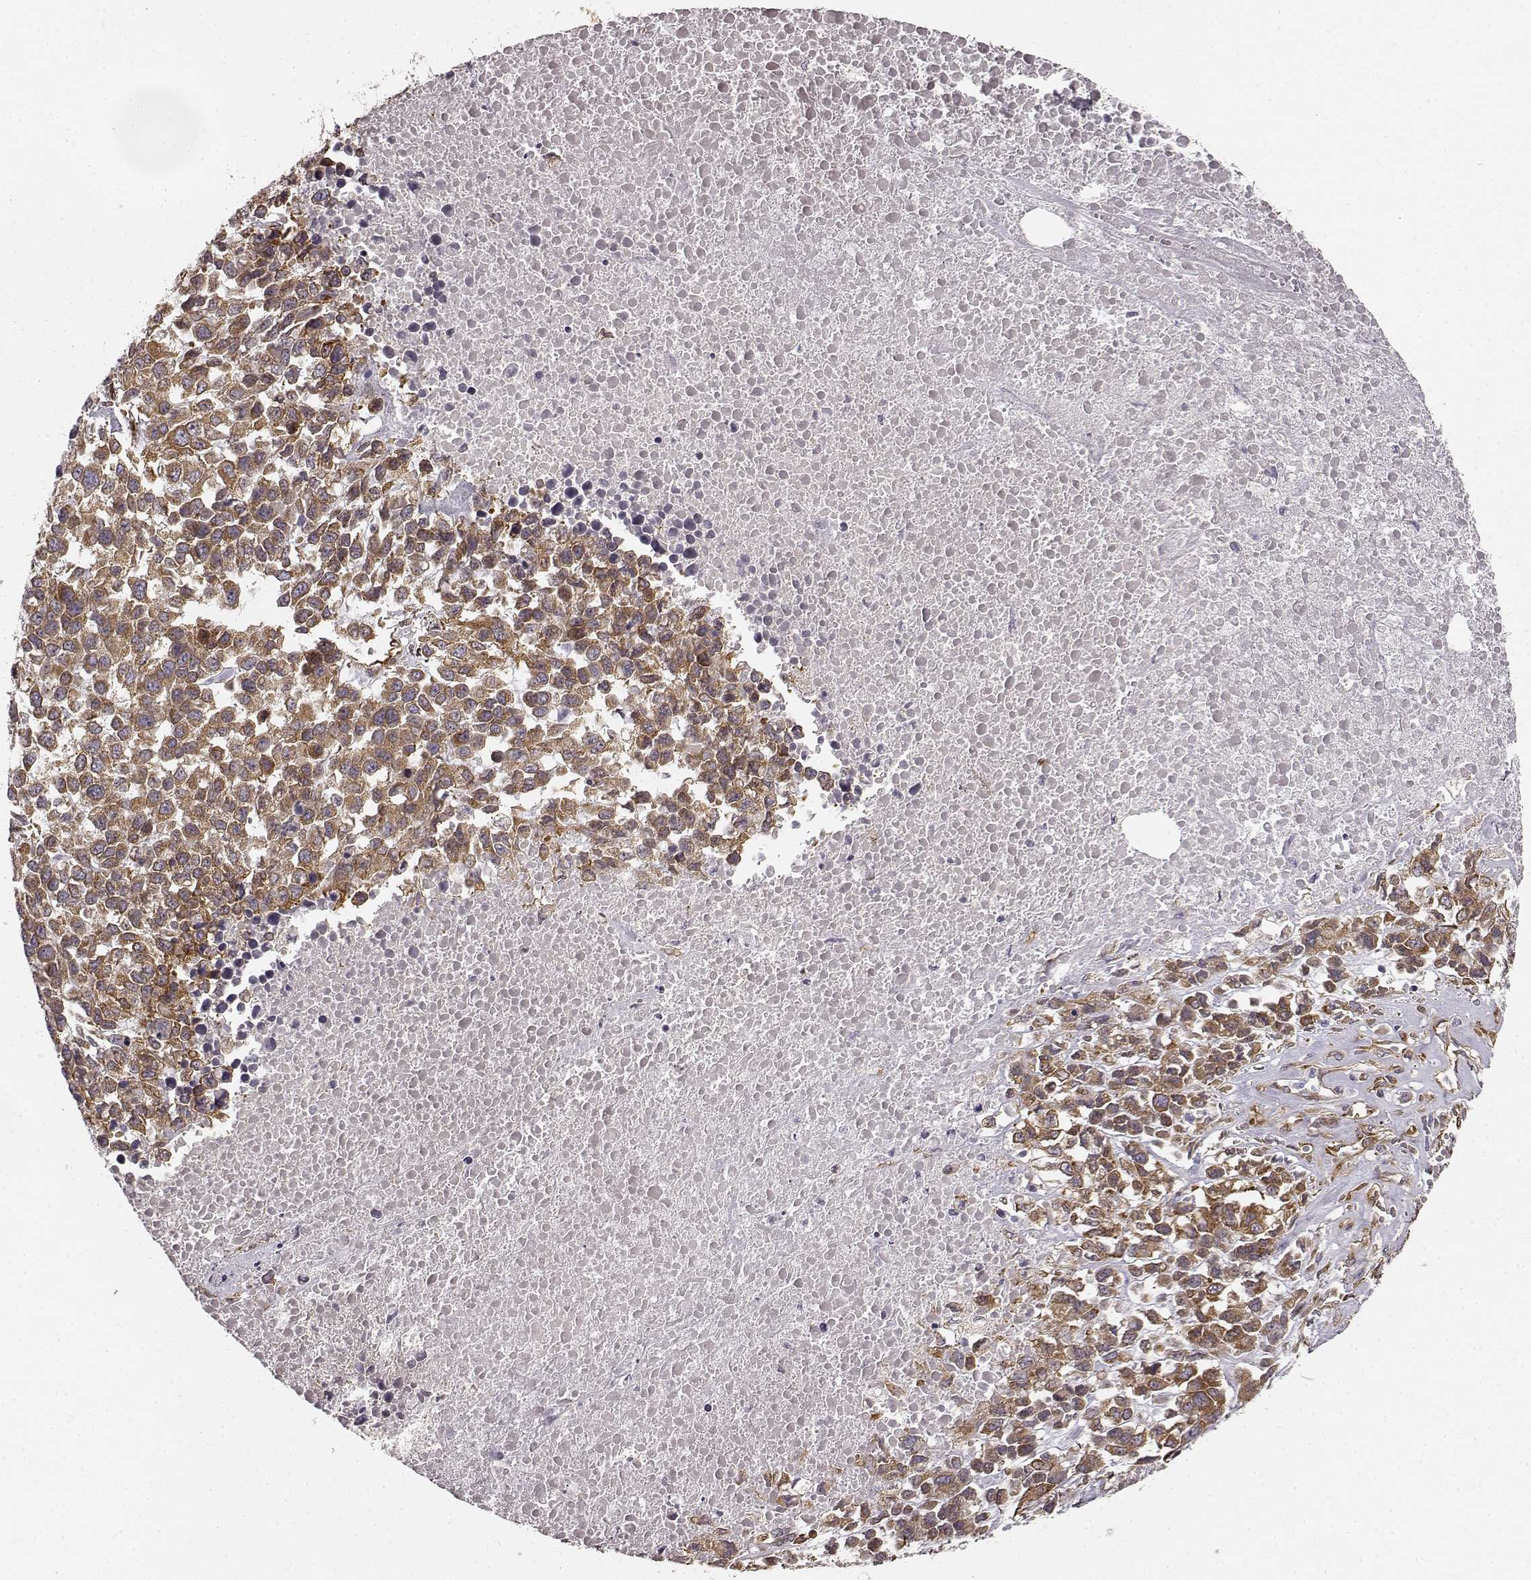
{"staining": {"intensity": "strong", "quantity": "<25%", "location": "cytoplasmic/membranous"}, "tissue": "melanoma", "cell_type": "Tumor cells", "image_type": "cancer", "snomed": [{"axis": "morphology", "description": "Malignant melanoma, Metastatic site"}, {"axis": "topography", "description": "Skin"}], "caption": "Protein staining exhibits strong cytoplasmic/membranous expression in approximately <25% of tumor cells in malignant melanoma (metastatic site).", "gene": "TMEM14A", "patient": {"sex": "male", "age": 84}}